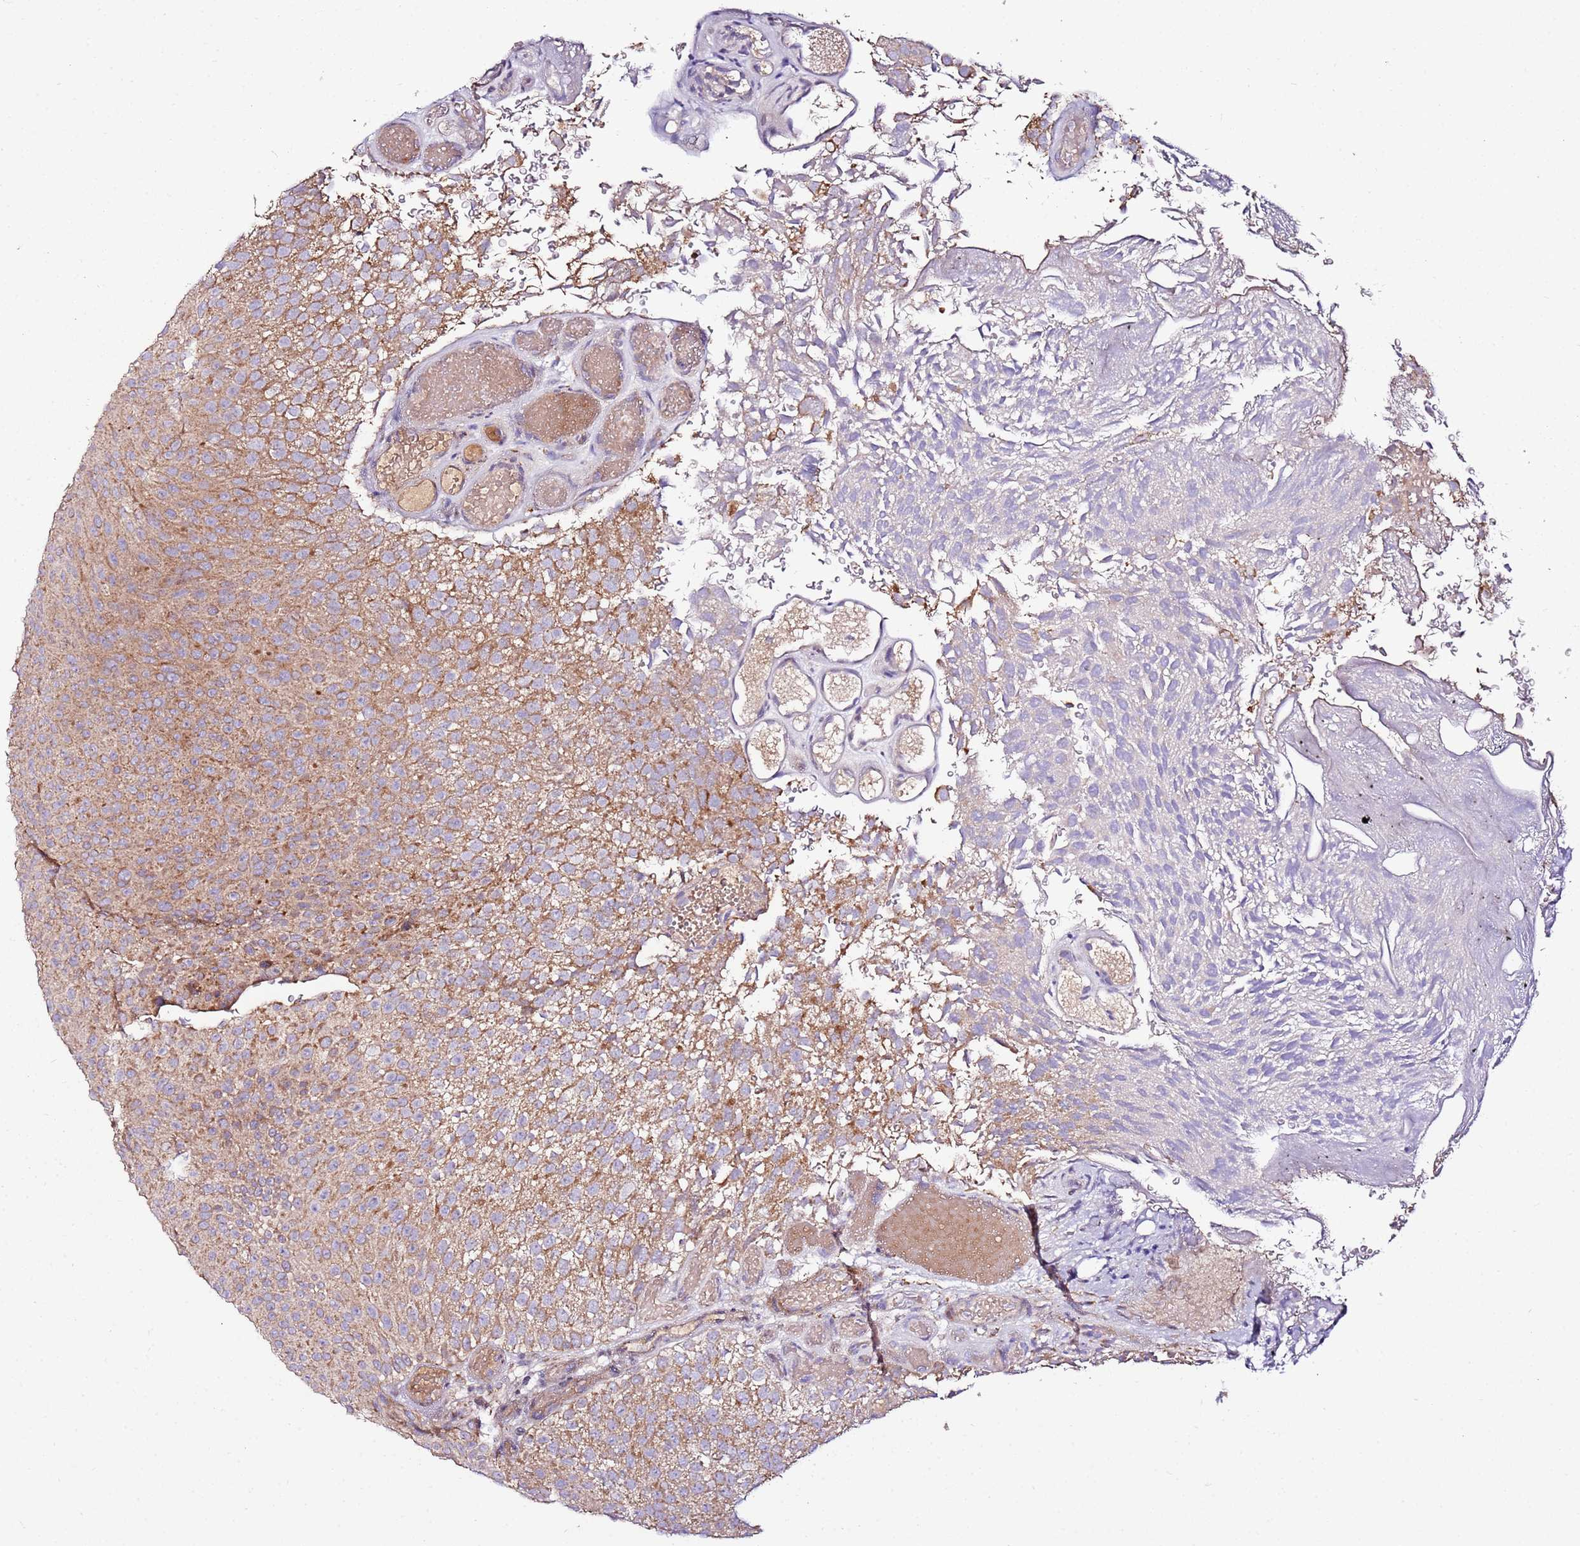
{"staining": {"intensity": "moderate", "quantity": ">75%", "location": "cytoplasmic/membranous"}, "tissue": "urothelial cancer", "cell_type": "Tumor cells", "image_type": "cancer", "snomed": [{"axis": "morphology", "description": "Urothelial carcinoma, Low grade"}, {"axis": "topography", "description": "Urinary bladder"}], "caption": "Human low-grade urothelial carcinoma stained for a protein (brown) reveals moderate cytoplasmic/membranous positive staining in about >75% of tumor cells.", "gene": "KRTAP21-3", "patient": {"sex": "male", "age": 78}}